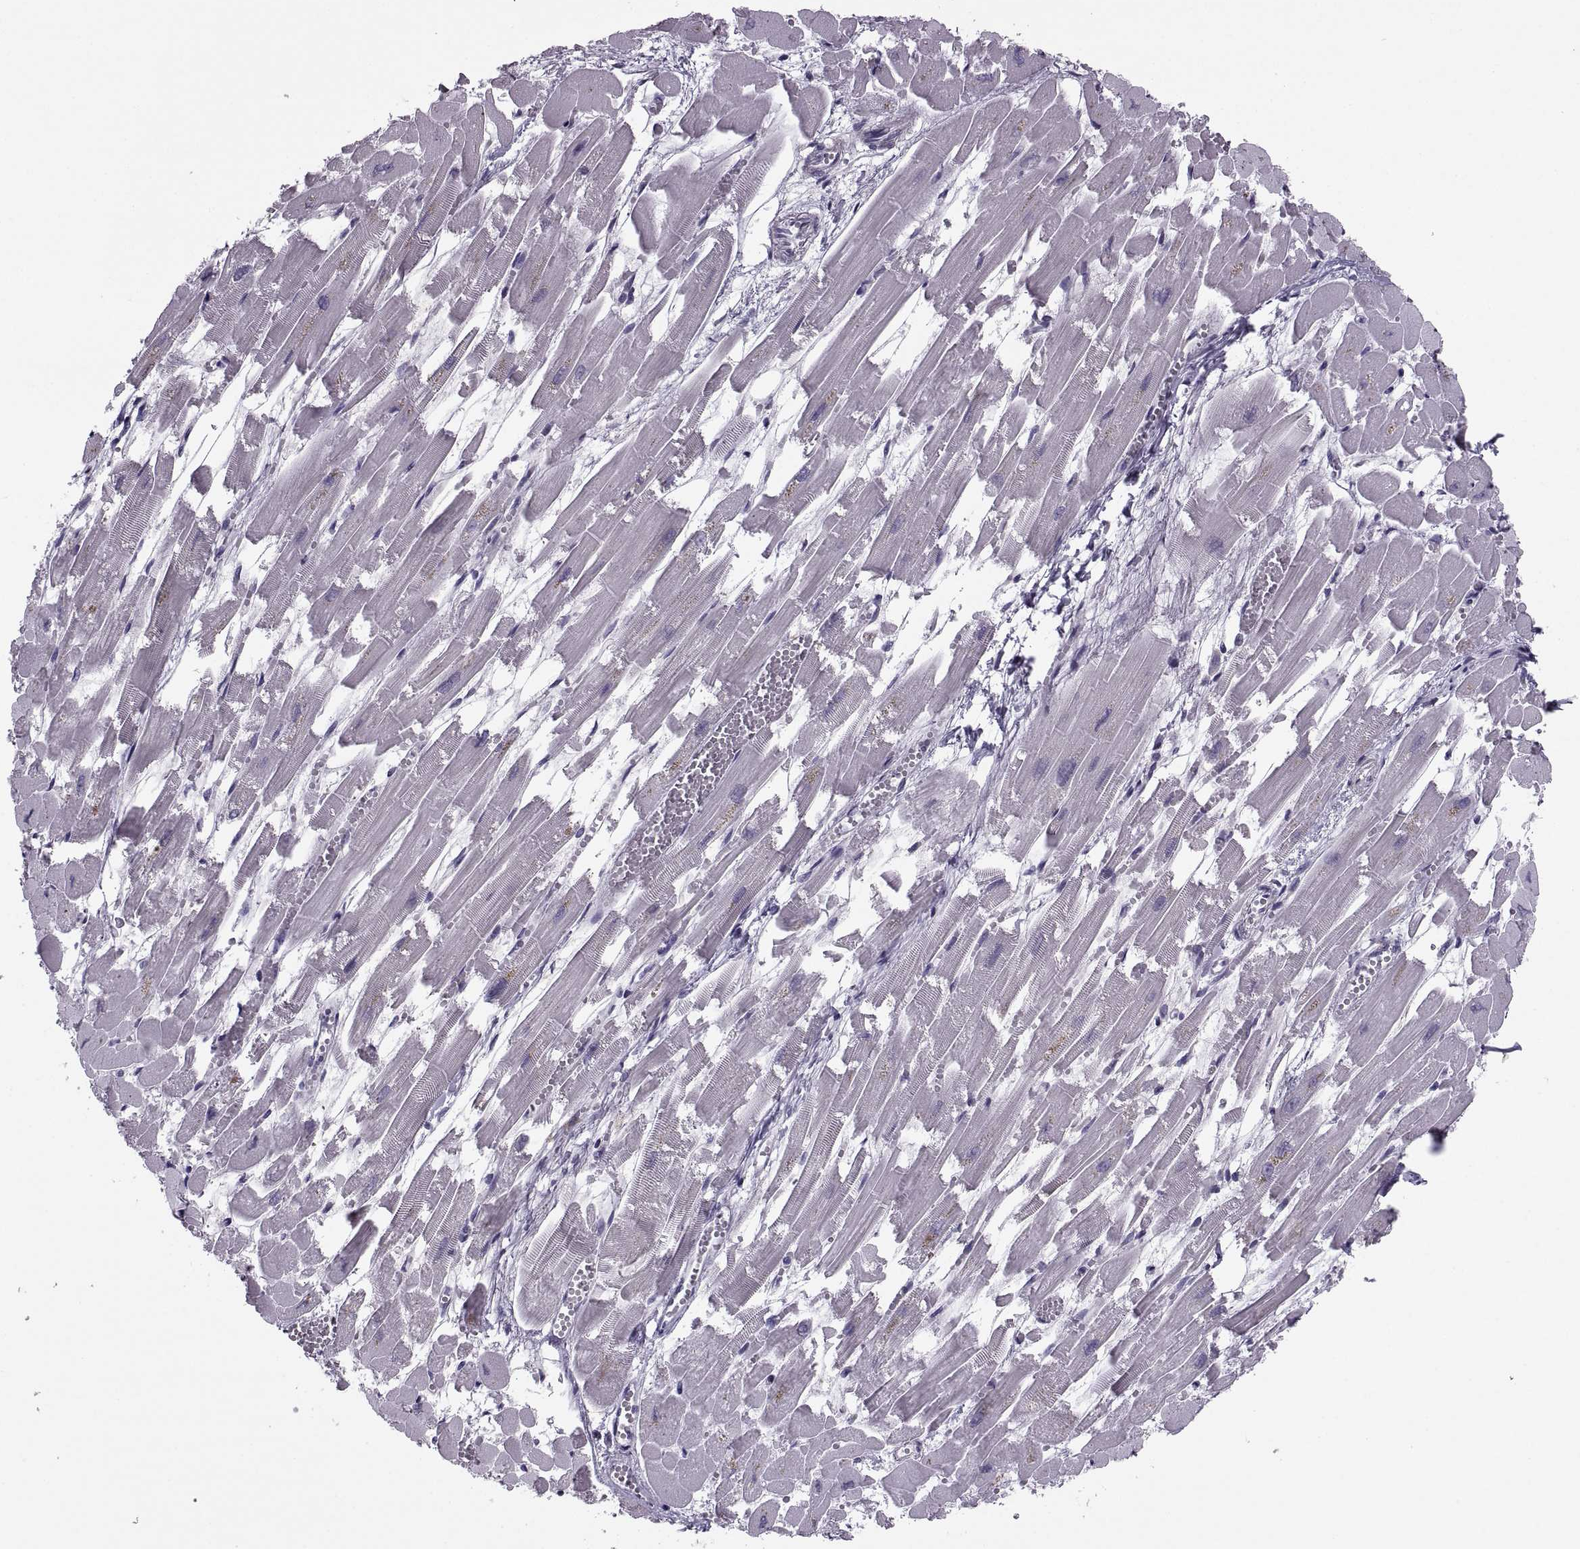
{"staining": {"intensity": "negative", "quantity": "none", "location": "none"}, "tissue": "heart muscle", "cell_type": "Cardiomyocytes", "image_type": "normal", "snomed": [{"axis": "morphology", "description": "Normal tissue, NOS"}, {"axis": "topography", "description": "Heart"}], "caption": "Cardiomyocytes are negative for protein expression in benign human heart muscle. The staining is performed using DAB brown chromogen with nuclei counter-stained in using hematoxylin.", "gene": "LETM2", "patient": {"sex": "female", "age": 52}}